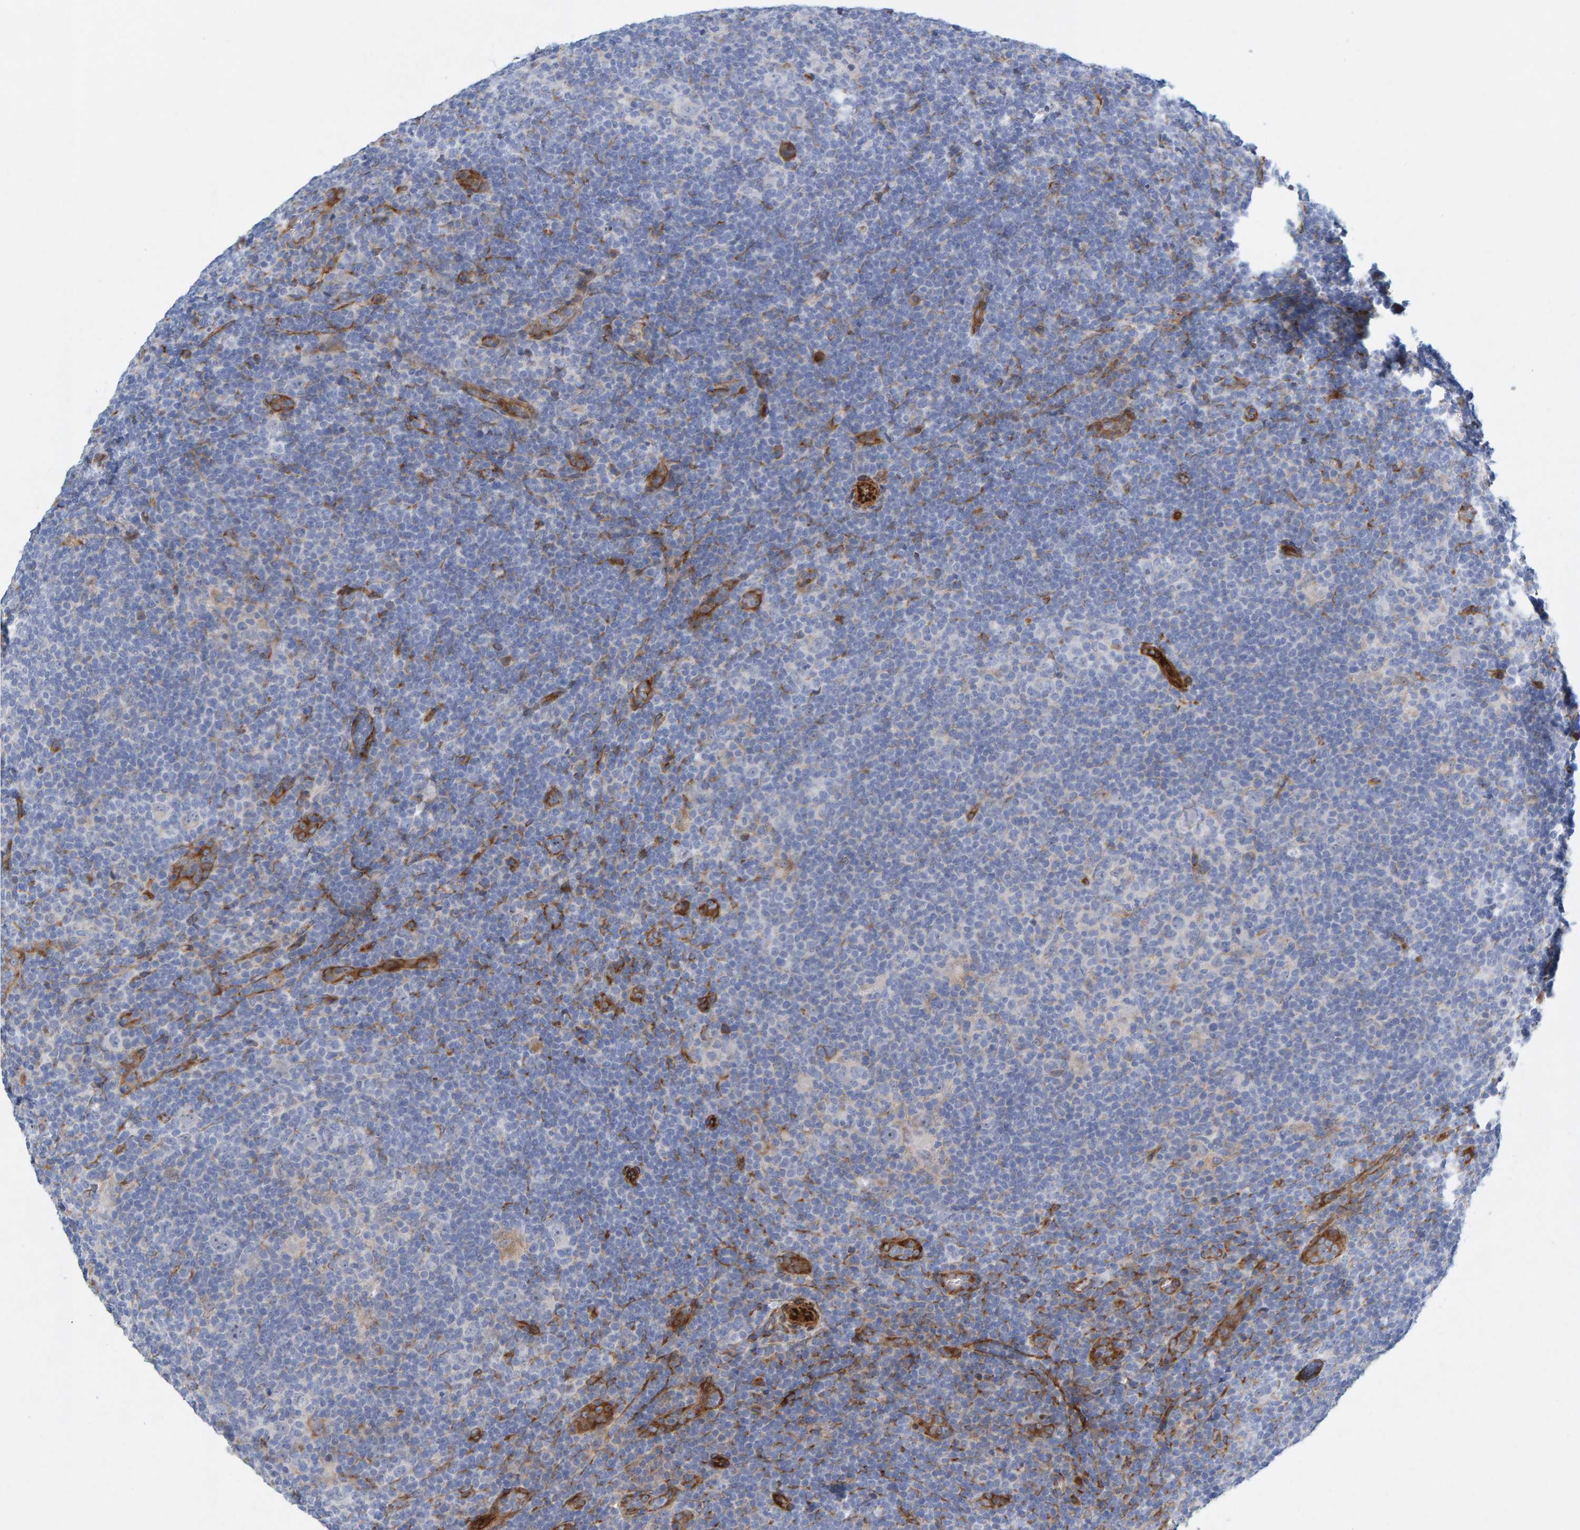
{"staining": {"intensity": "negative", "quantity": "none", "location": "none"}, "tissue": "lymphoma", "cell_type": "Tumor cells", "image_type": "cancer", "snomed": [{"axis": "morphology", "description": "Hodgkin's disease, NOS"}, {"axis": "topography", "description": "Lymph node"}], "caption": "Tumor cells show no significant positivity in Hodgkin's disease. Nuclei are stained in blue.", "gene": "MMP16", "patient": {"sex": "female", "age": 57}}